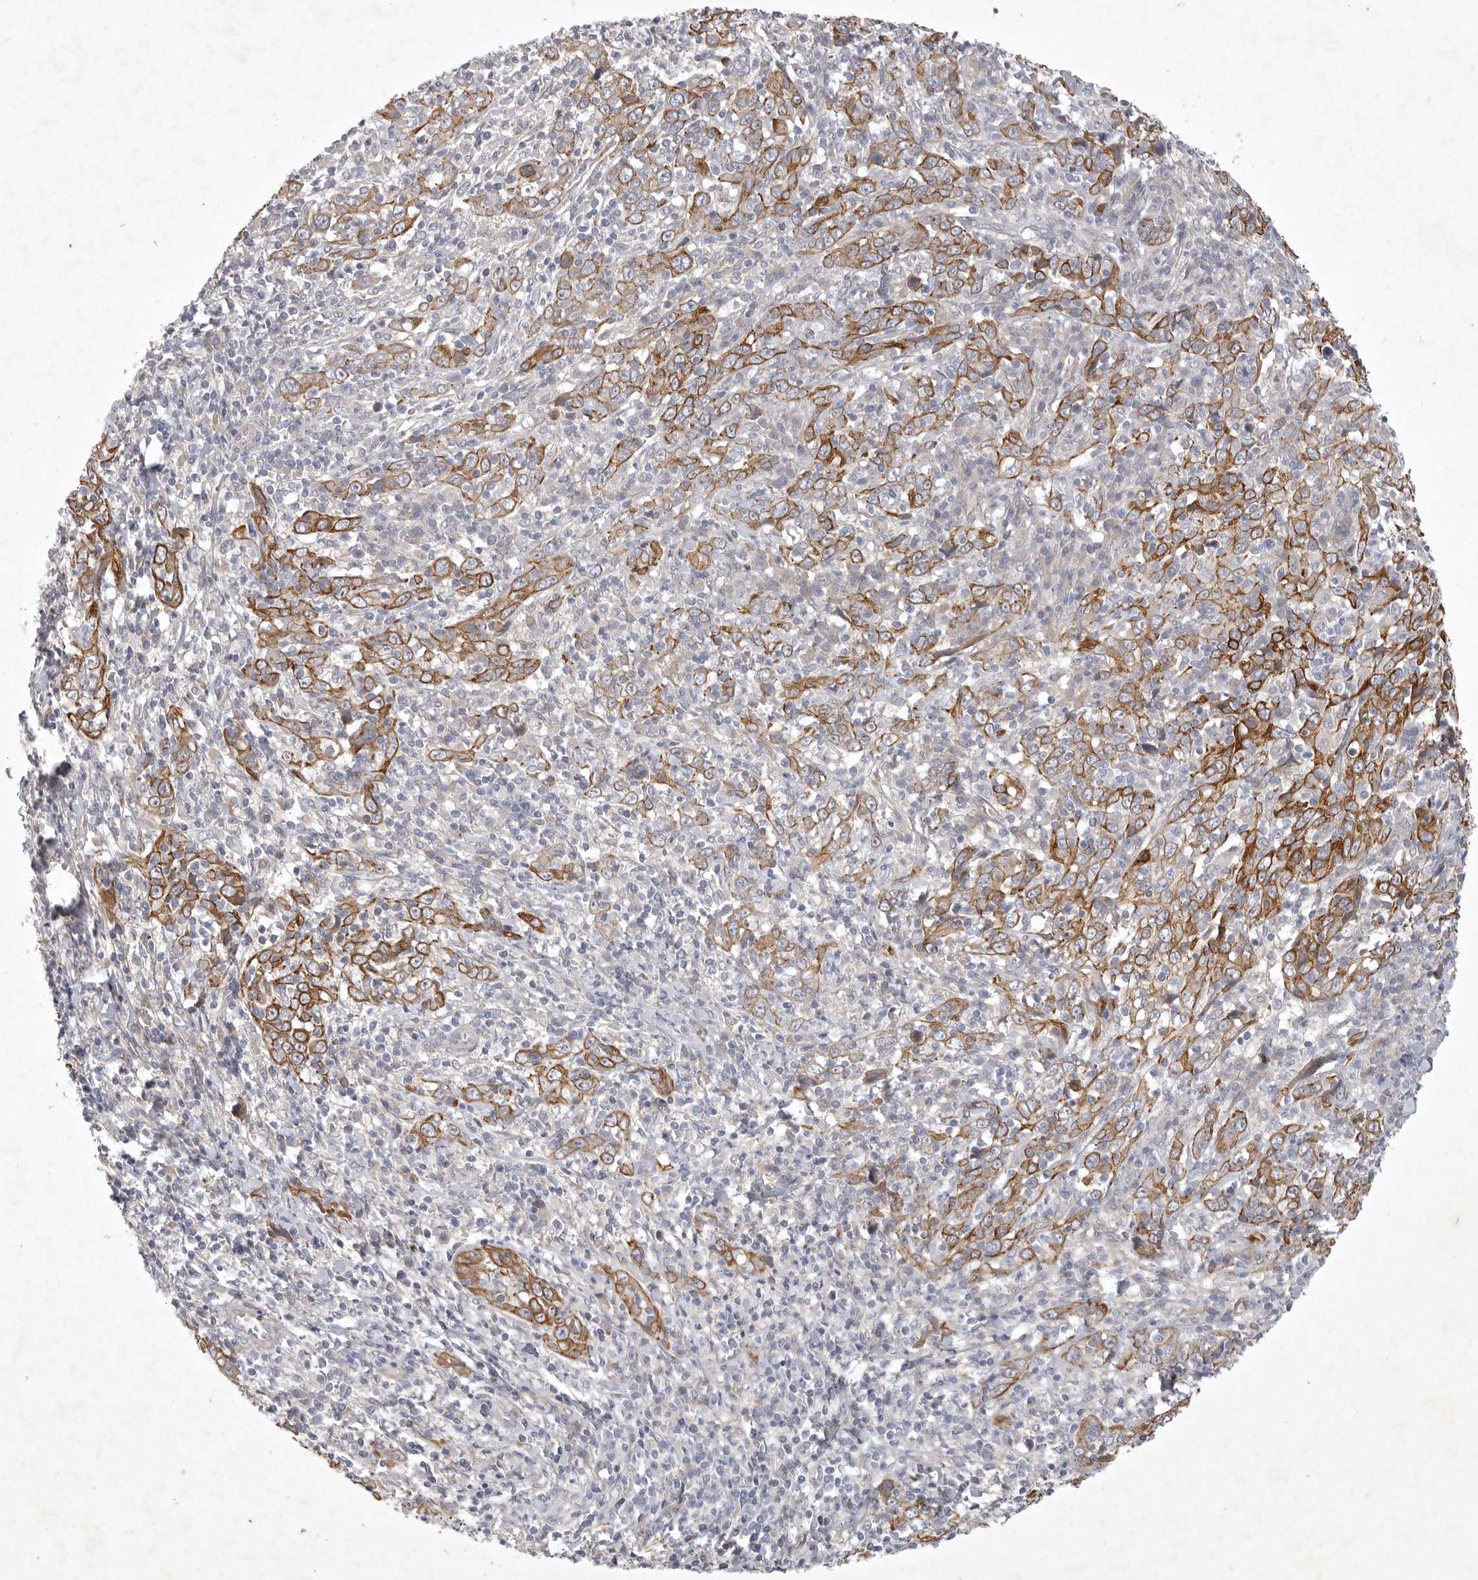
{"staining": {"intensity": "moderate", "quantity": ">75%", "location": "cytoplasmic/membranous"}, "tissue": "cervical cancer", "cell_type": "Tumor cells", "image_type": "cancer", "snomed": [{"axis": "morphology", "description": "Squamous cell carcinoma, NOS"}, {"axis": "topography", "description": "Cervix"}], "caption": "Cervical cancer stained for a protein shows moderate cytoplasmic/membranous positivity in tumor cells.", "gene": "BZW2", "patient": {"sex": "female", "age": 46}}